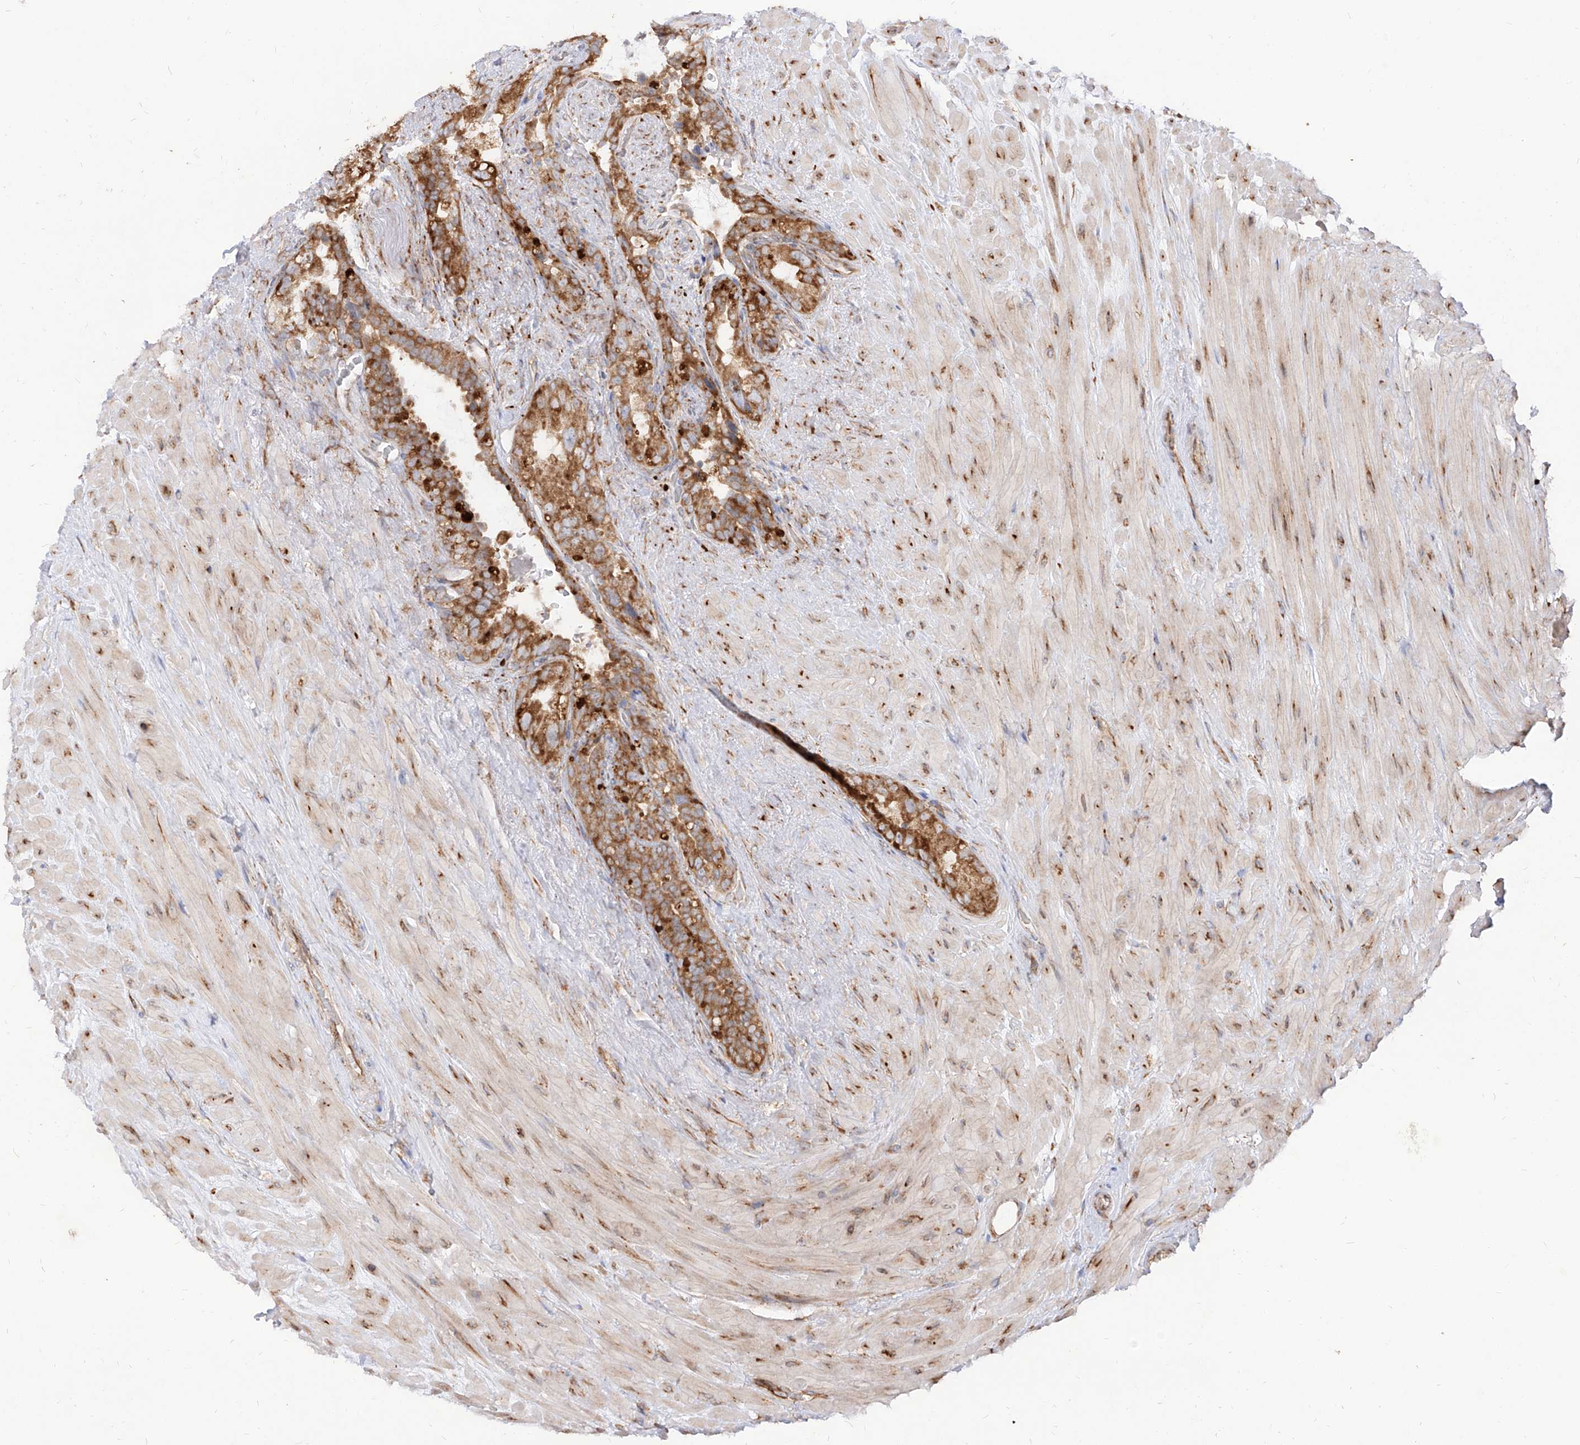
{"staining": {"intensity": "strong", "quantity": ">75%", "location": "cytoplasmic/membranous"}, "tissue": "seminal vesicle", "cell_type": "Glandular cells", "image_type": "normal", "snomed": [{"axis": "morphology", "description": "Normal tissue, NOS"}, {"axis": "topography", "description": "Seminal veicle"}], "caption": "A brown stain highlights strong cytoplasmic/membranous expression of a protein in glandular cells of benign seminal vesicle. Immunohistochemistry (ihc) stains the protein in brown and the nuclei are stained blue.", "gene": "RPS25", "patient": {"sex": "male", "age": 80}}